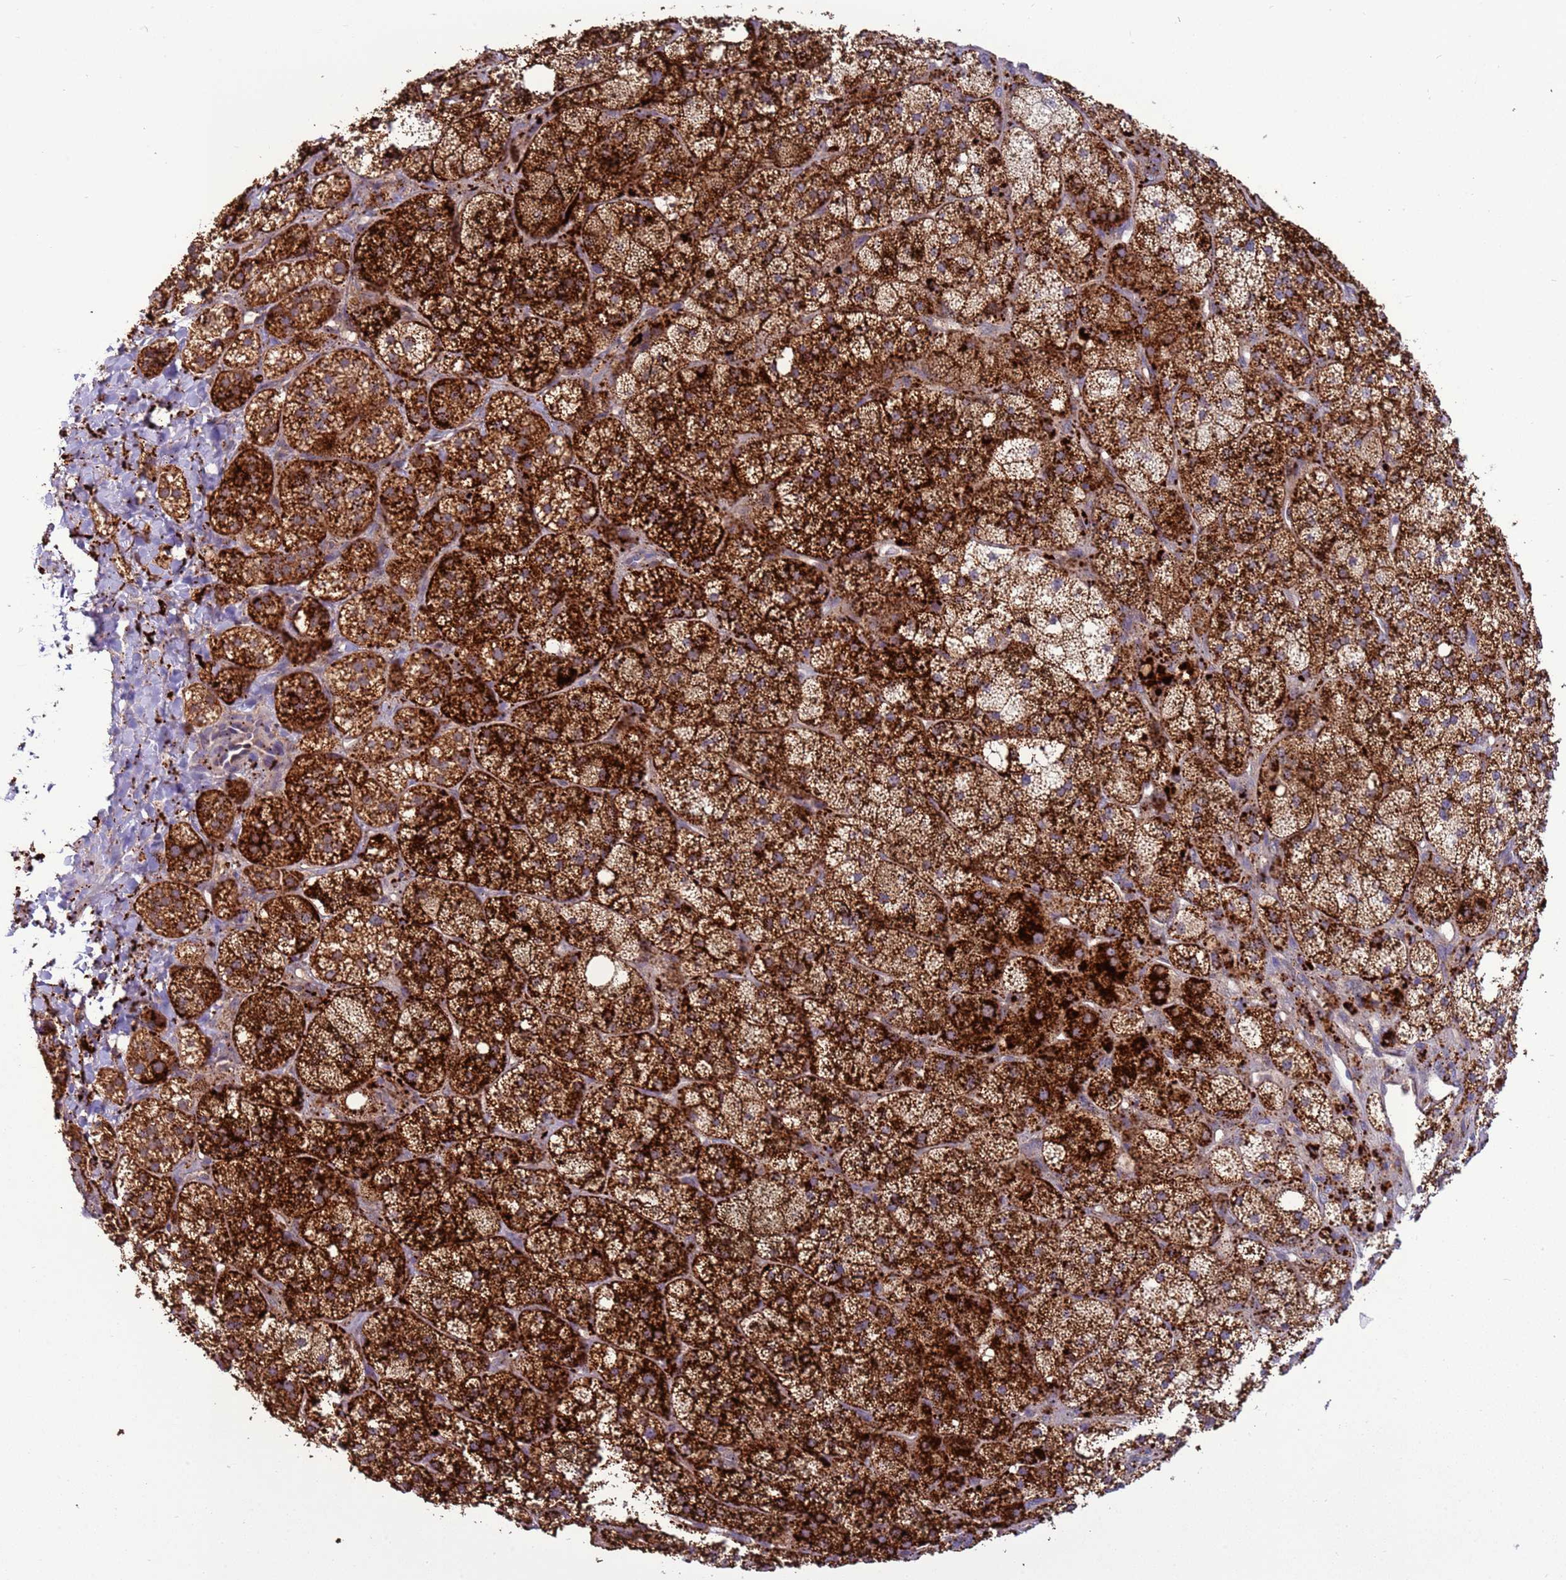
{"staining": {"intensity": "strong", "quantity": ">75%", "location": "cytoplasmic/membranous"}, "tissue": "adrenal gland", "cell_type": "Glandular cells", "image_type": "normal", "snomed": [{"axis": "morphology", "description": "Normal tissue, NOS"}, {"axis": "topography", "description": "Adrenal gland"}], "caption": "Immunohistochemistry (IHC) histopathology image of normal adrenal gland: adrenal gland stained using immunohistochemistry (IHC) exhibits high levels of strong protein expression localized specifically in the cytoplasmic/membranous of glandular cells, appearing as a cytoplasmic/membranous brown color.", "gene": "VPS36", "patient": {"sex": "male", "age": 61}}